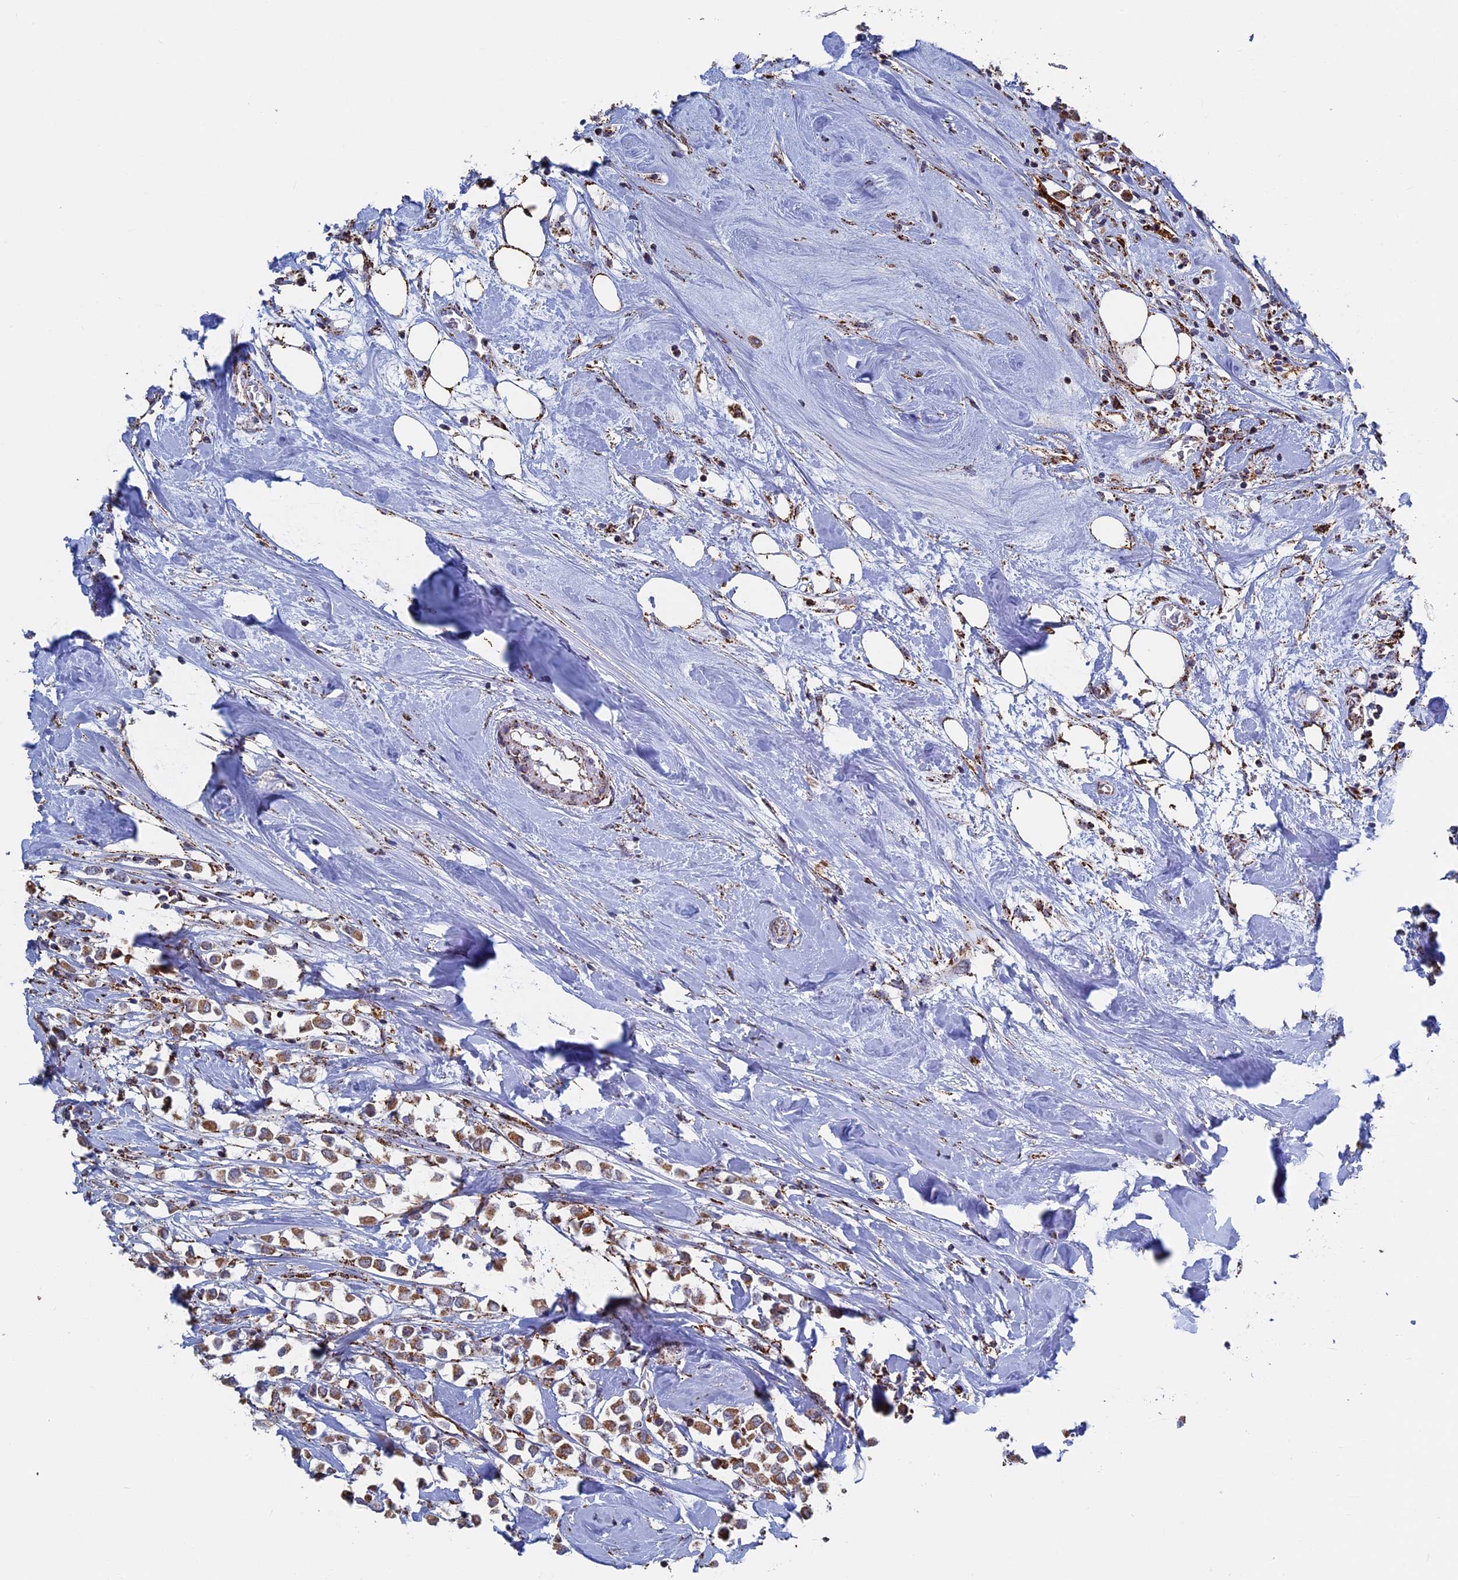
{"staining": {"intensity": "moderate", "quantity": ">75%", "location": "cytoplasmic/membranous"}, "tissue": "breast cancer", "cell_type": "Tumor cells", "image_type": "cancer", "snomed": [{"axis": "morphology", "description": "Duct carcinoma"}, {"axis": "topography", "description": "Breast"}], "caption": "Human infiltrating ductal carcinoma (breast) stained for a protein (brown) exhibits moderate cytoplasmic/membranous positive positivity in about >75% of tumor cells.", "gene": "SEC24D", "patient": {"sex": "female", "age": 61}}